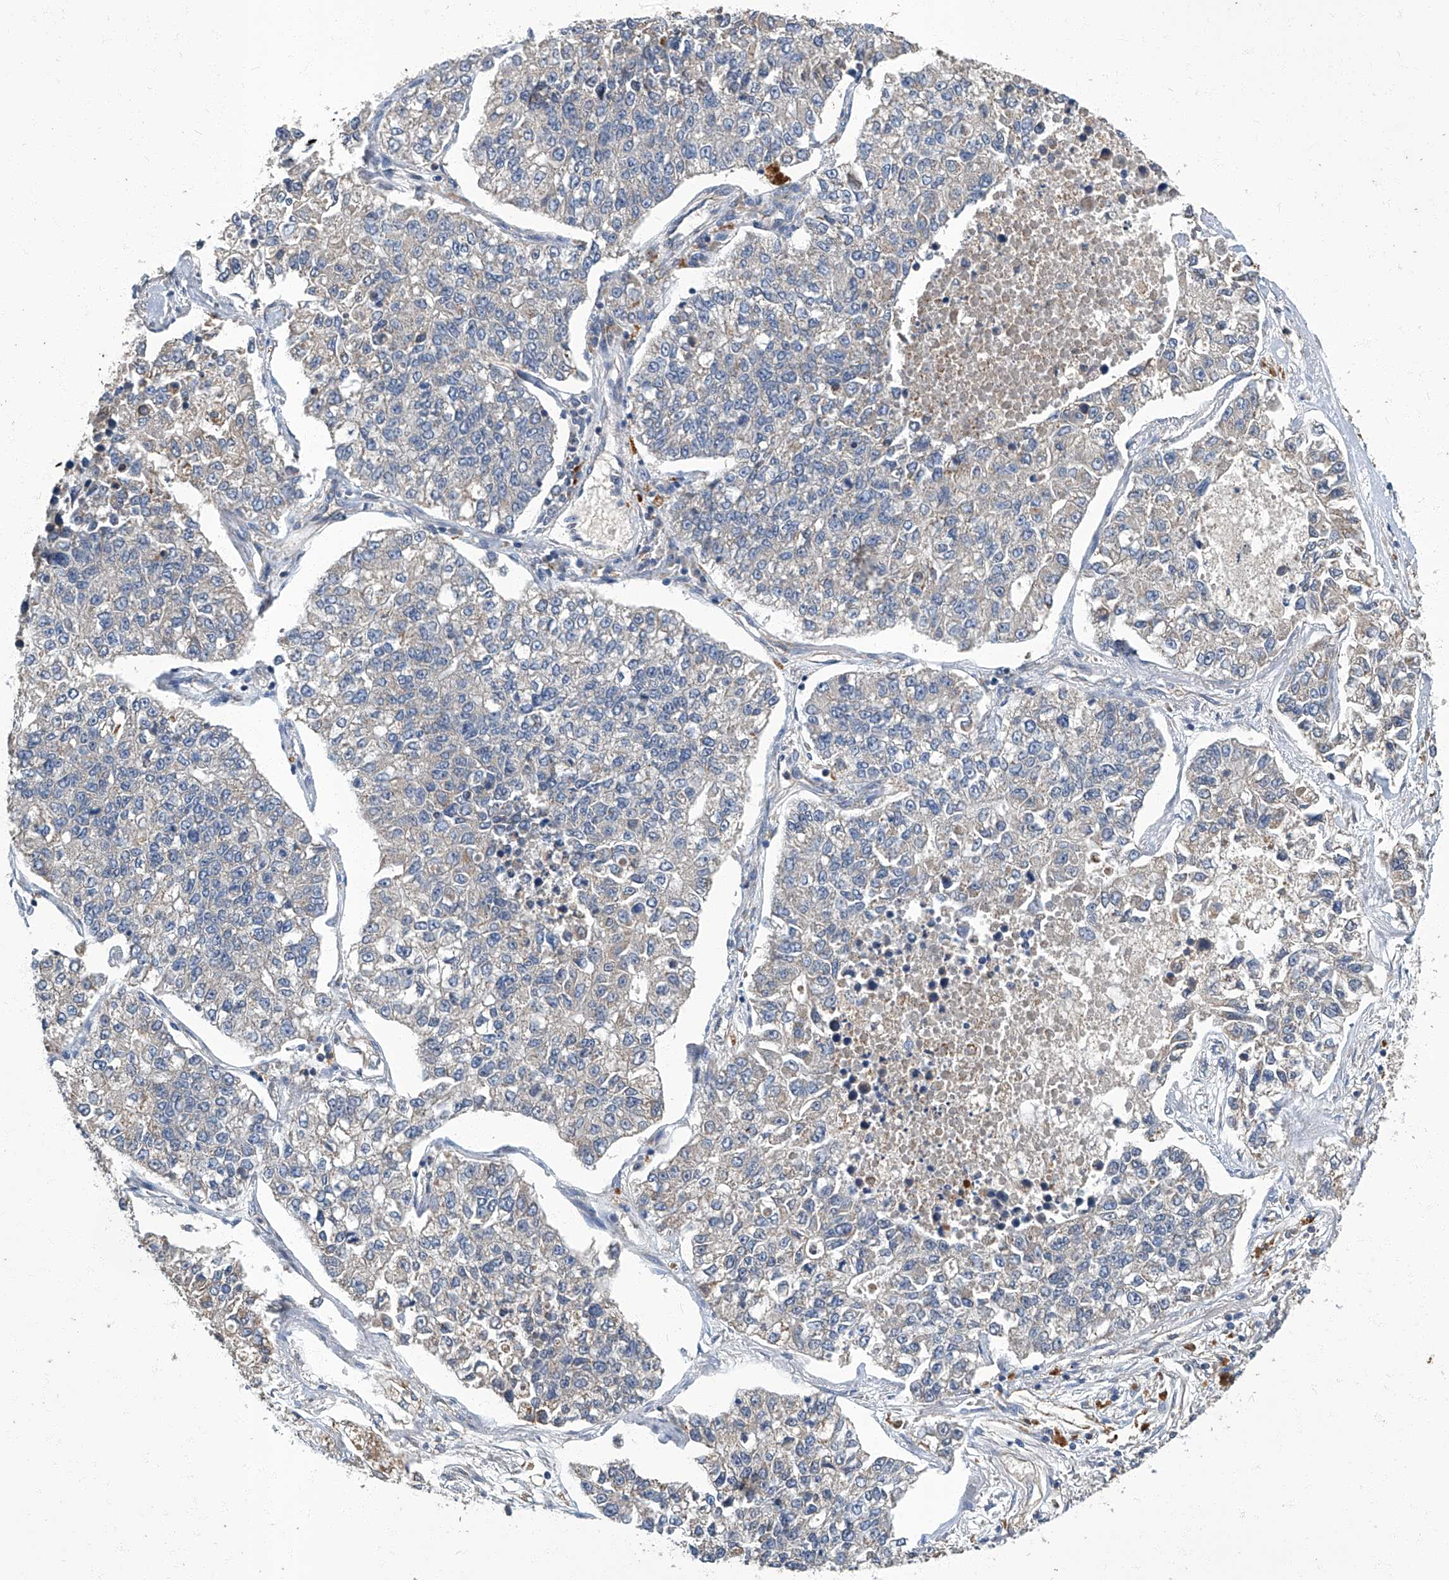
{"staining": {"intensity": "negative", "quantity": "none", "location": "none"}, "tissue": "lung cancer", "cell_type": "Tumor cells", "image_type": "cancer", "snomed": [{"axis": "morphology", "description": "Adenocarcinoma, NOS"}, {"axis": "topography", "description": "Lung"}], "caption": "High magnification brightfield microscopy of lung cancer stained with DAB (3,3'-diaminobenzidine) (brown) and counterstained with hematoxylin (blue): tumor cells show no significant expression.", "gene": "TNFRSF13B", "patient": {"sex": "male", "age": 49}}